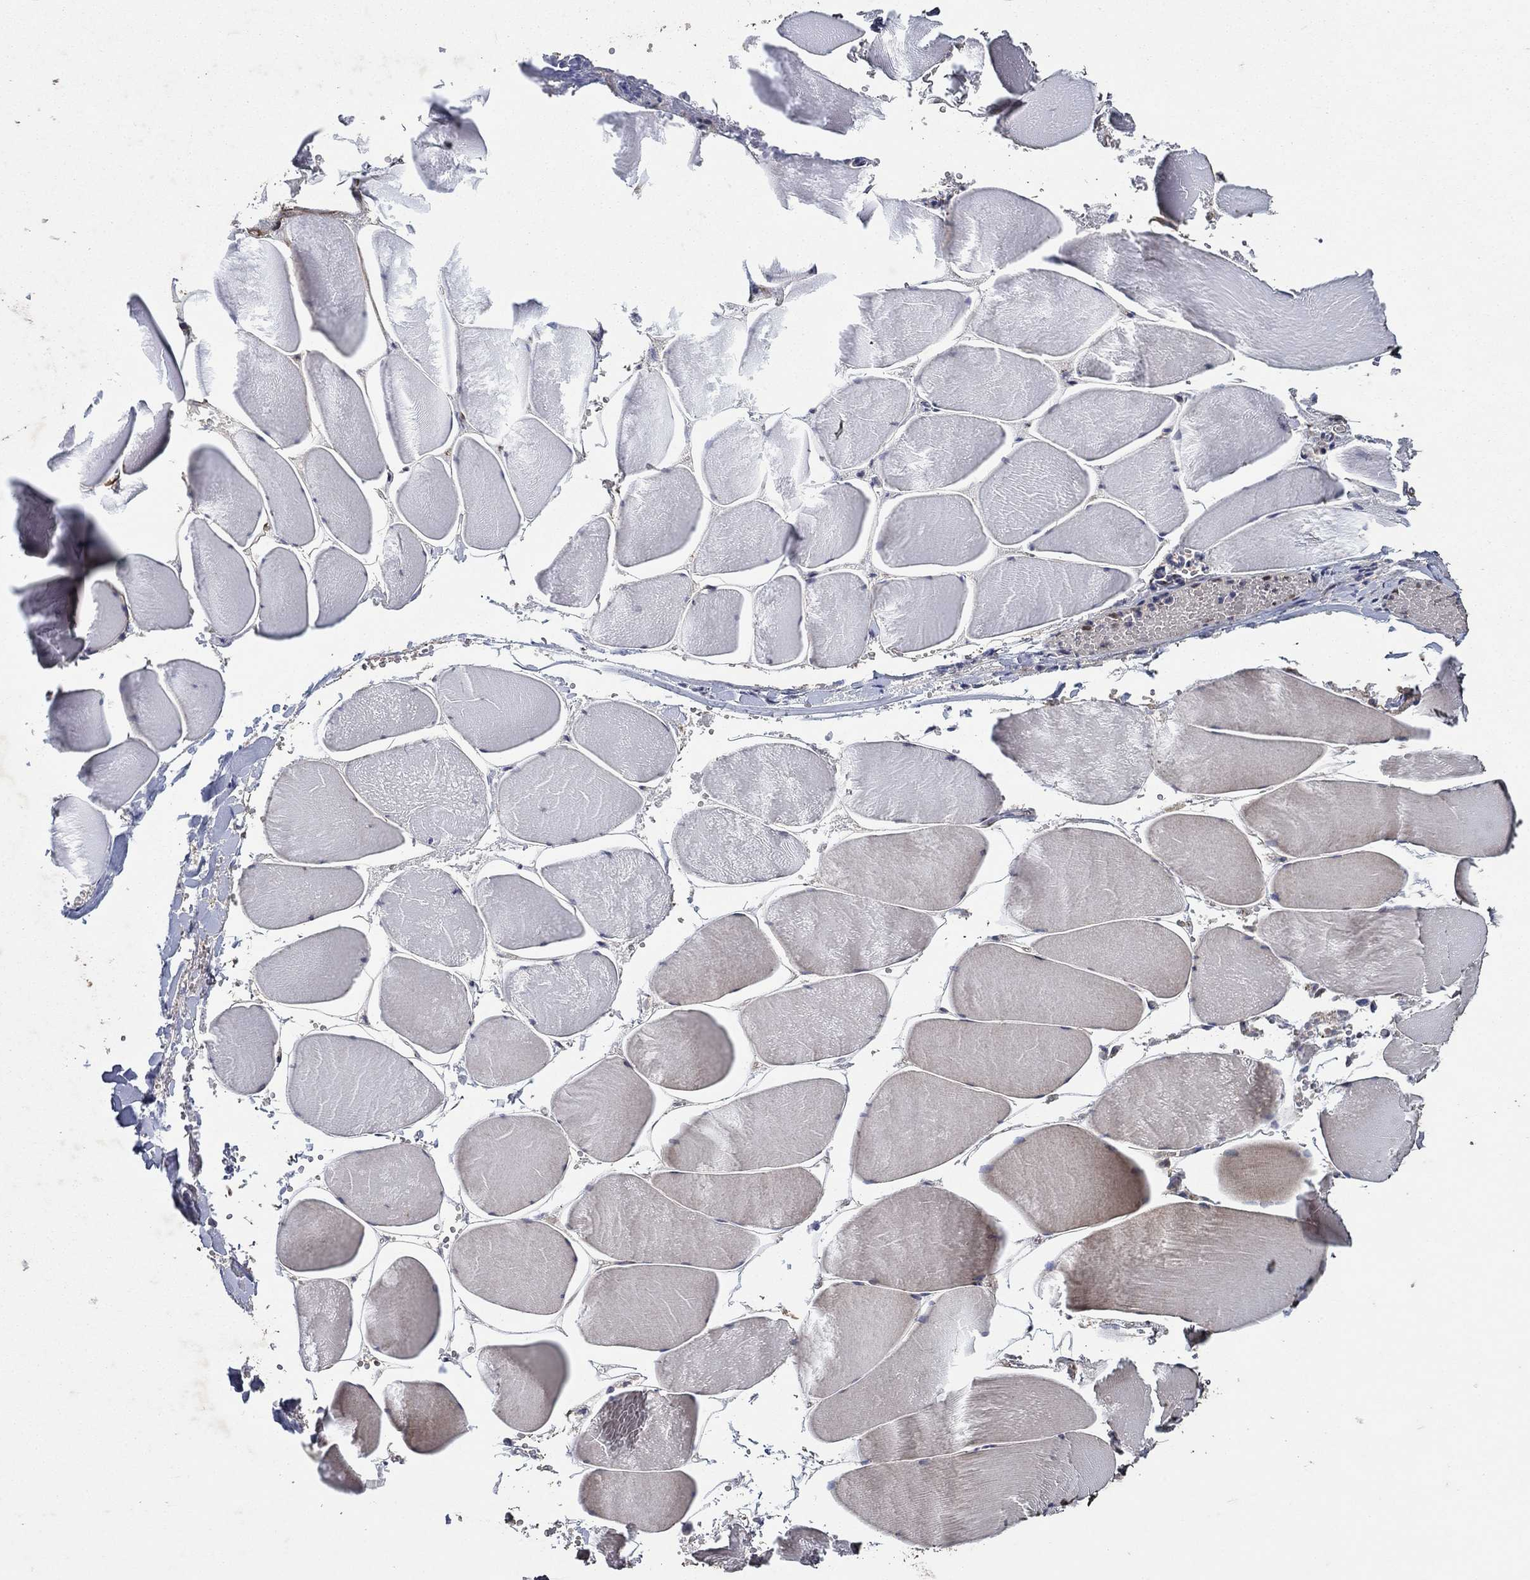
{"staining": {"intensity": "strong", "quantity": "25%-75%", "location": "nuclear"}, "tissue": "skeletal muscle", "cell_type": "Myocytes", "image_type": "normal", "snomed": [{"axis": "morphology", "description": "Normal tissue, NOS"}, {"axis": "morphology", "description": "Malignant melanoma, Metastatic site"}, {"axis": "topography", "description": "Skeletal muscle"}], "caption": "Human skeletal muscle stained with a brown dye shows strong nuclear positive positivity in about 25%-75% of myocytes.", "gene": "PRICKLE4", "patient": {"sex": "male", "age": 50}}